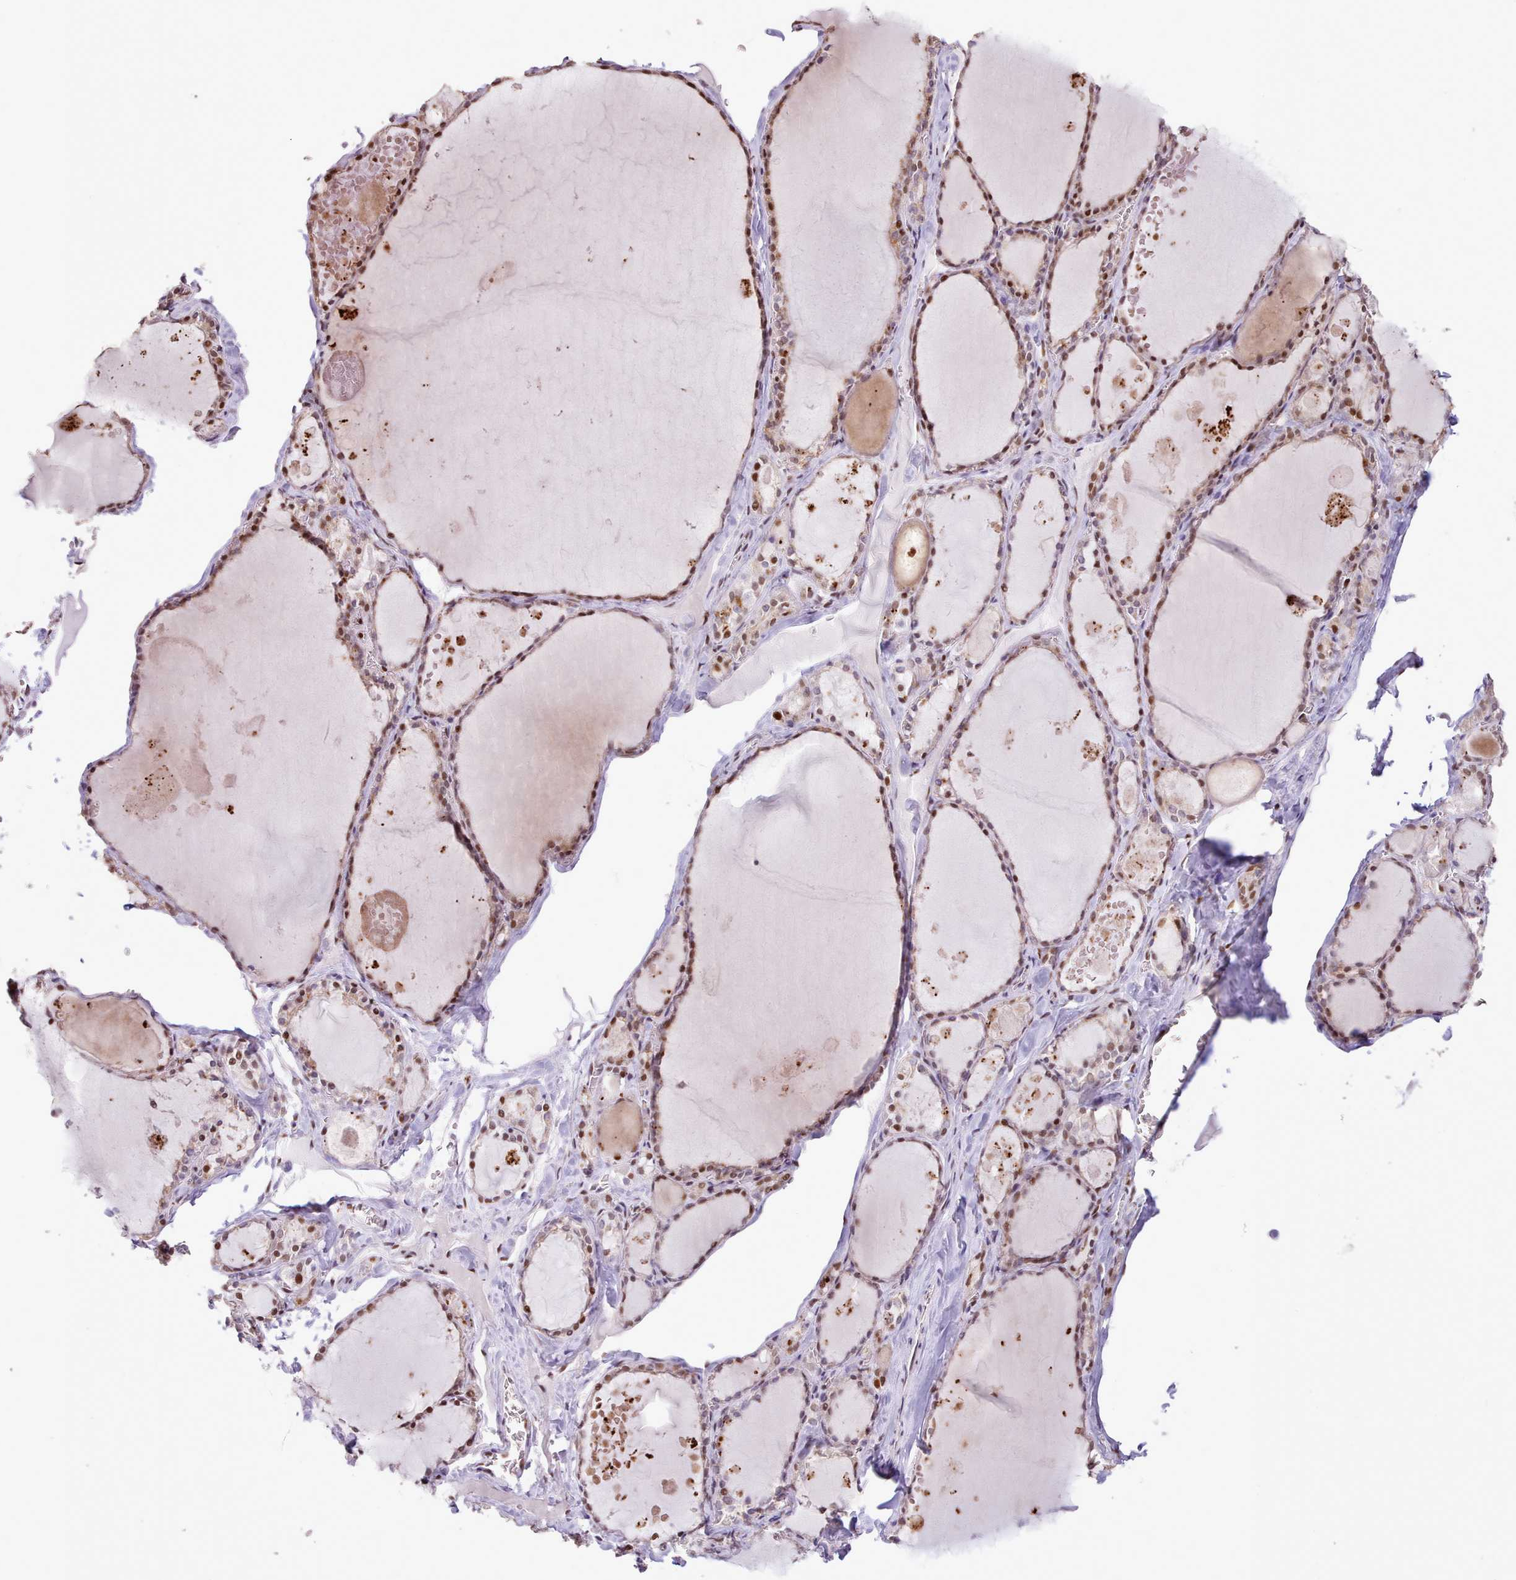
{"staining": {"intensity": "moderate", "quantity": ">75%", "location": "nuclear"}, "tissue": "thyroid gland", "cell_type": "Glandular cells", "image_type": "normal", "snomed": [{"axis": "morphology", "description": "Normal tissue, NOS"}, {"axis": "topography", "description": "Thyroid gland"}], "caption": "Protein expression analysis of unremarkable human thyroid gland reveals moderate nuclear positivity in approximately >75% of glandular cells. The protein is shown in brown color, while the nuclei are stained blue.", "gene": "TAF15", "patient": {"sex": "male", "age": 56}}